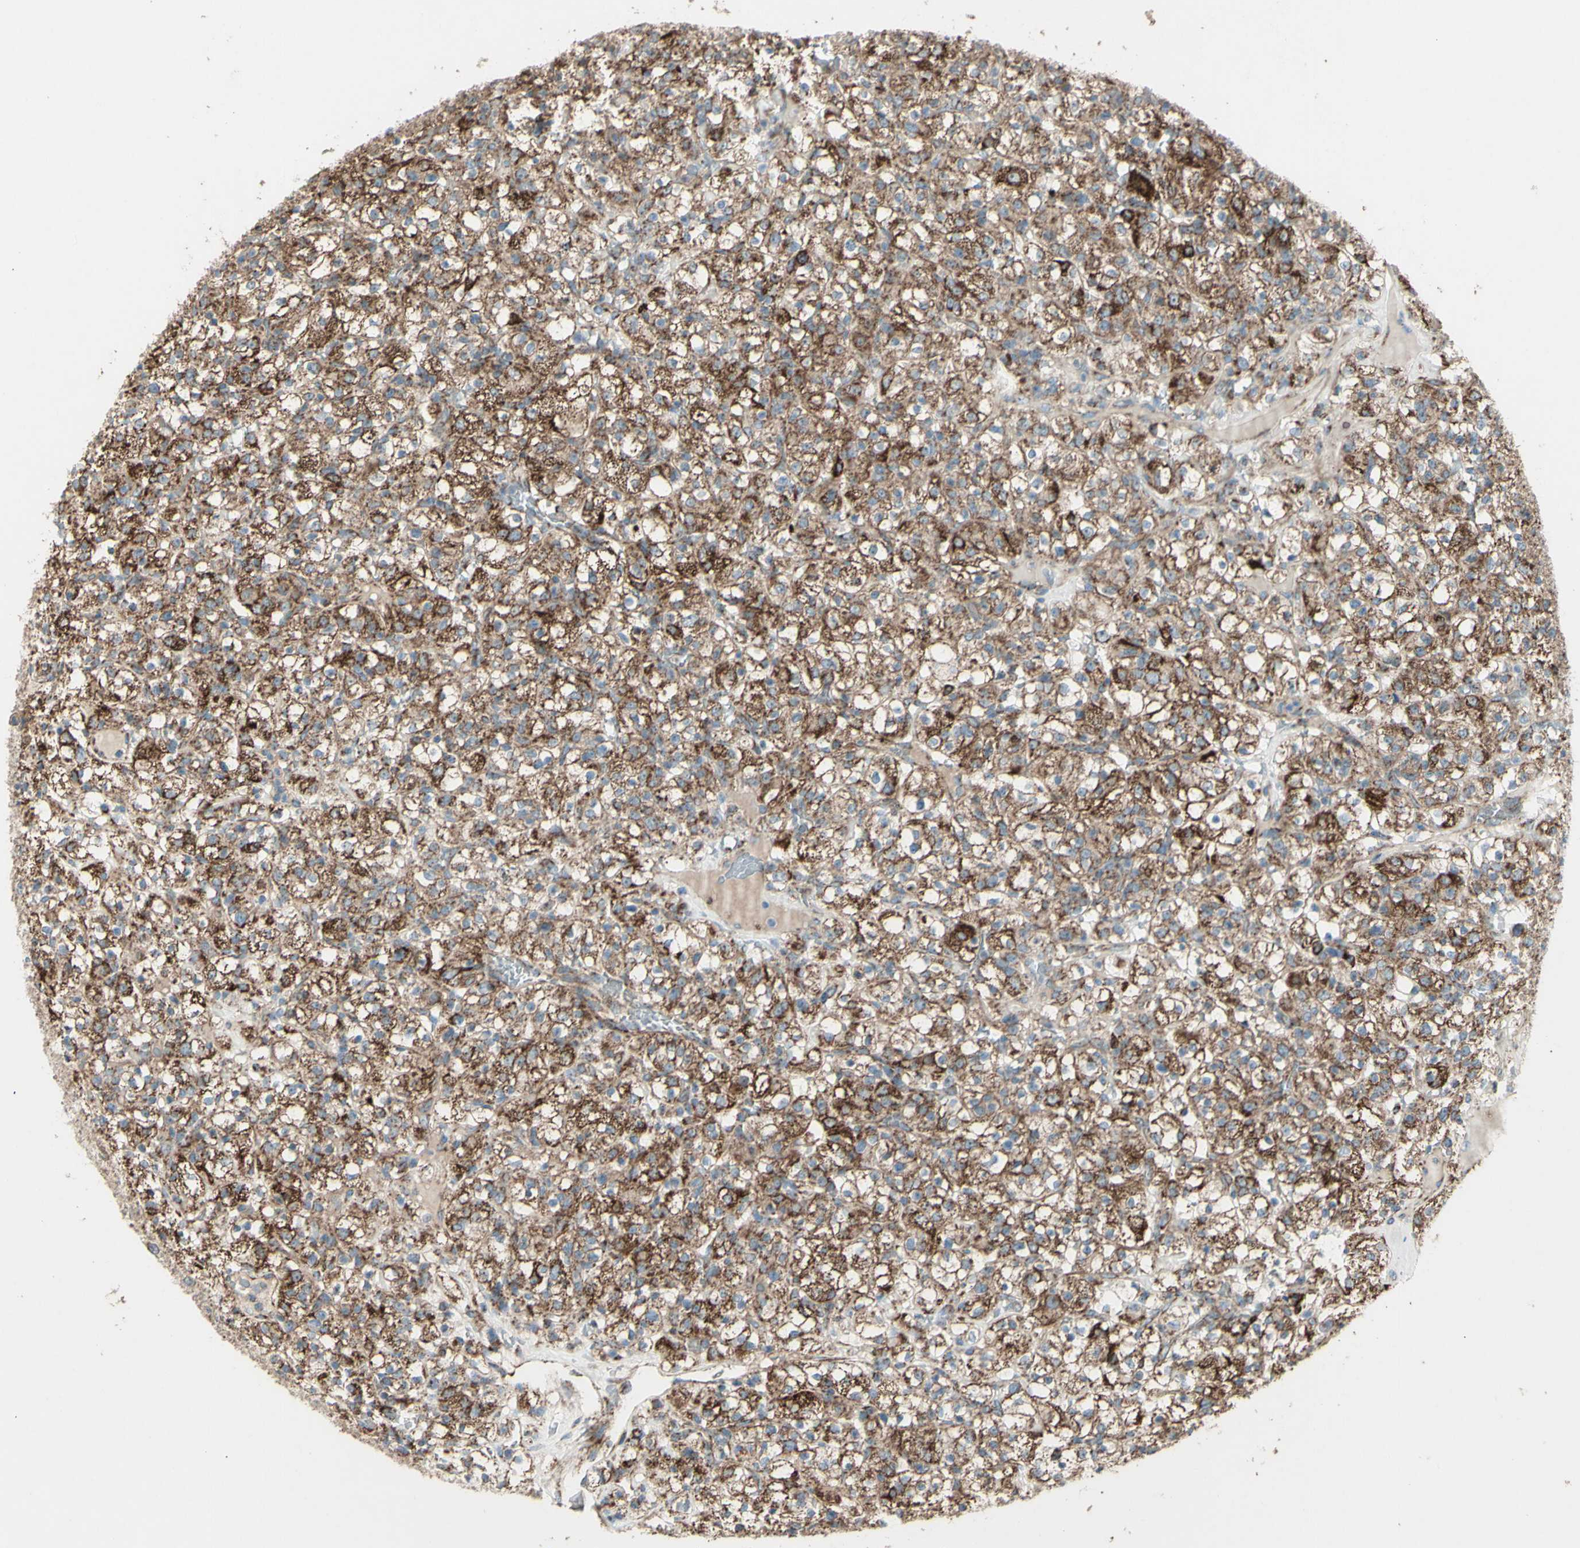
{"staining": {"intensity": "strong", "quantity": ">75%", "location": "cytoplasmic/membranous"}, "tissue": "renal cancer", "cell_type": "Tumor cells", "image_type": "cancer", "snomed": [{"axis": "morphology", "description": "Normal tissue, NOS"}, {"axis": "morphology", "description": "Adenocarcinoma, NOS"}, {"axis": "topography", "description": "Kidney"}], "caption": "Human adenocarcinoma (renal) stained with a brown dye displays strong cytoplasmic/membranous positive expression in about >75% of tumor cells.", "gene": "RHOT1", "patient": {"sex": "female", "age": 72}}